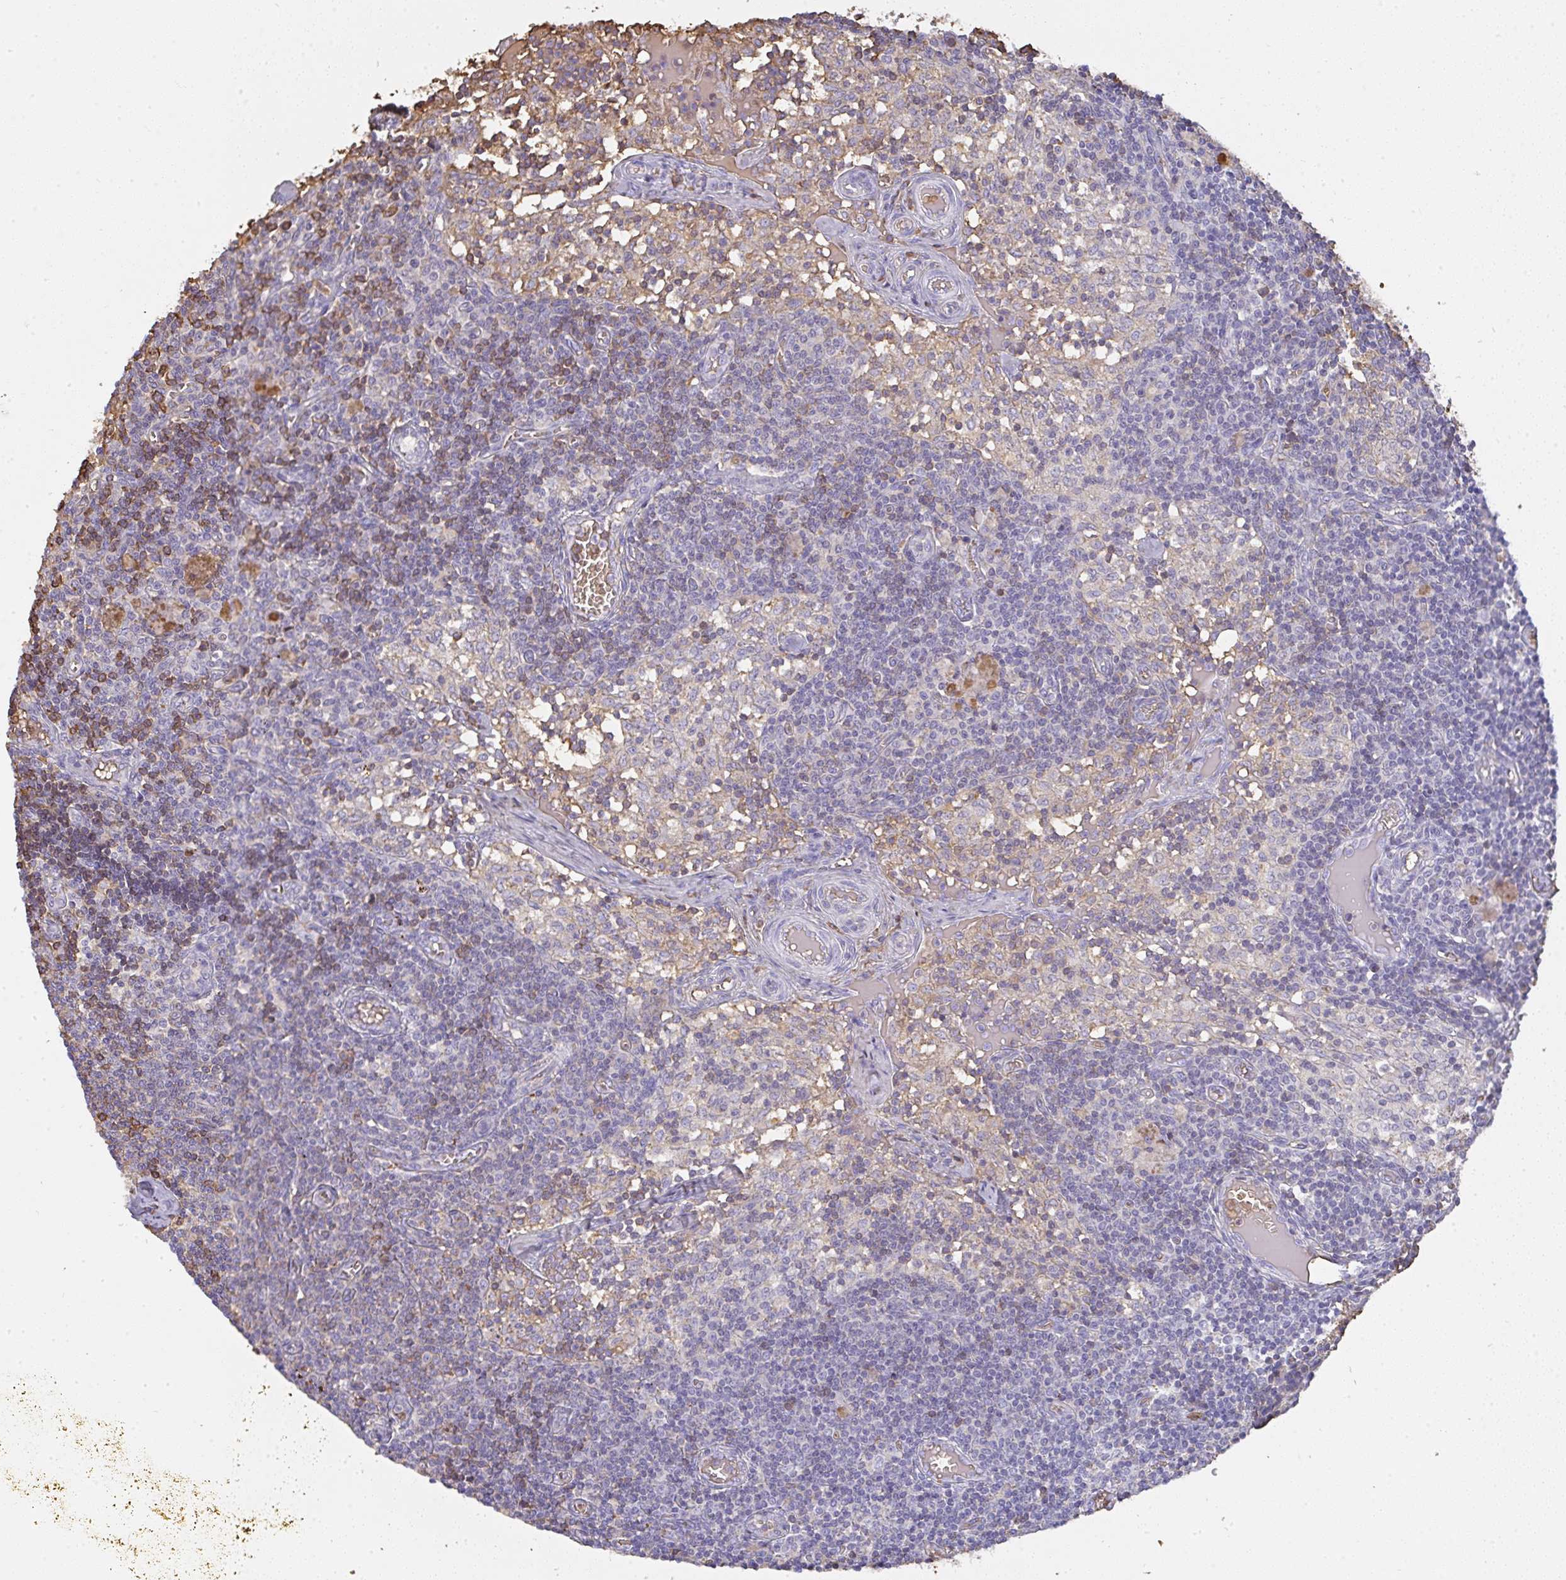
{"staining": {"intensity": "negative", "quantity": "none", "location": "none"}, "tissue": "lymph node", "cell_type": "Germinal center cells", "image_type": "normal", "snomed": [{"axis": "morphology", "description": "Normal tissue, NOS"}, {"axis": "topography", "description": "Lymph node"}], "caption": "There is no significant expression in germinal center cells of lymph node. (DAB (3,3'-diaminobenzidine) immunohistochemistry visualized using brightfield microscopy, high magnification).", "gene": "SMYD5", "patient": {"sex": "female", "age": 31}}